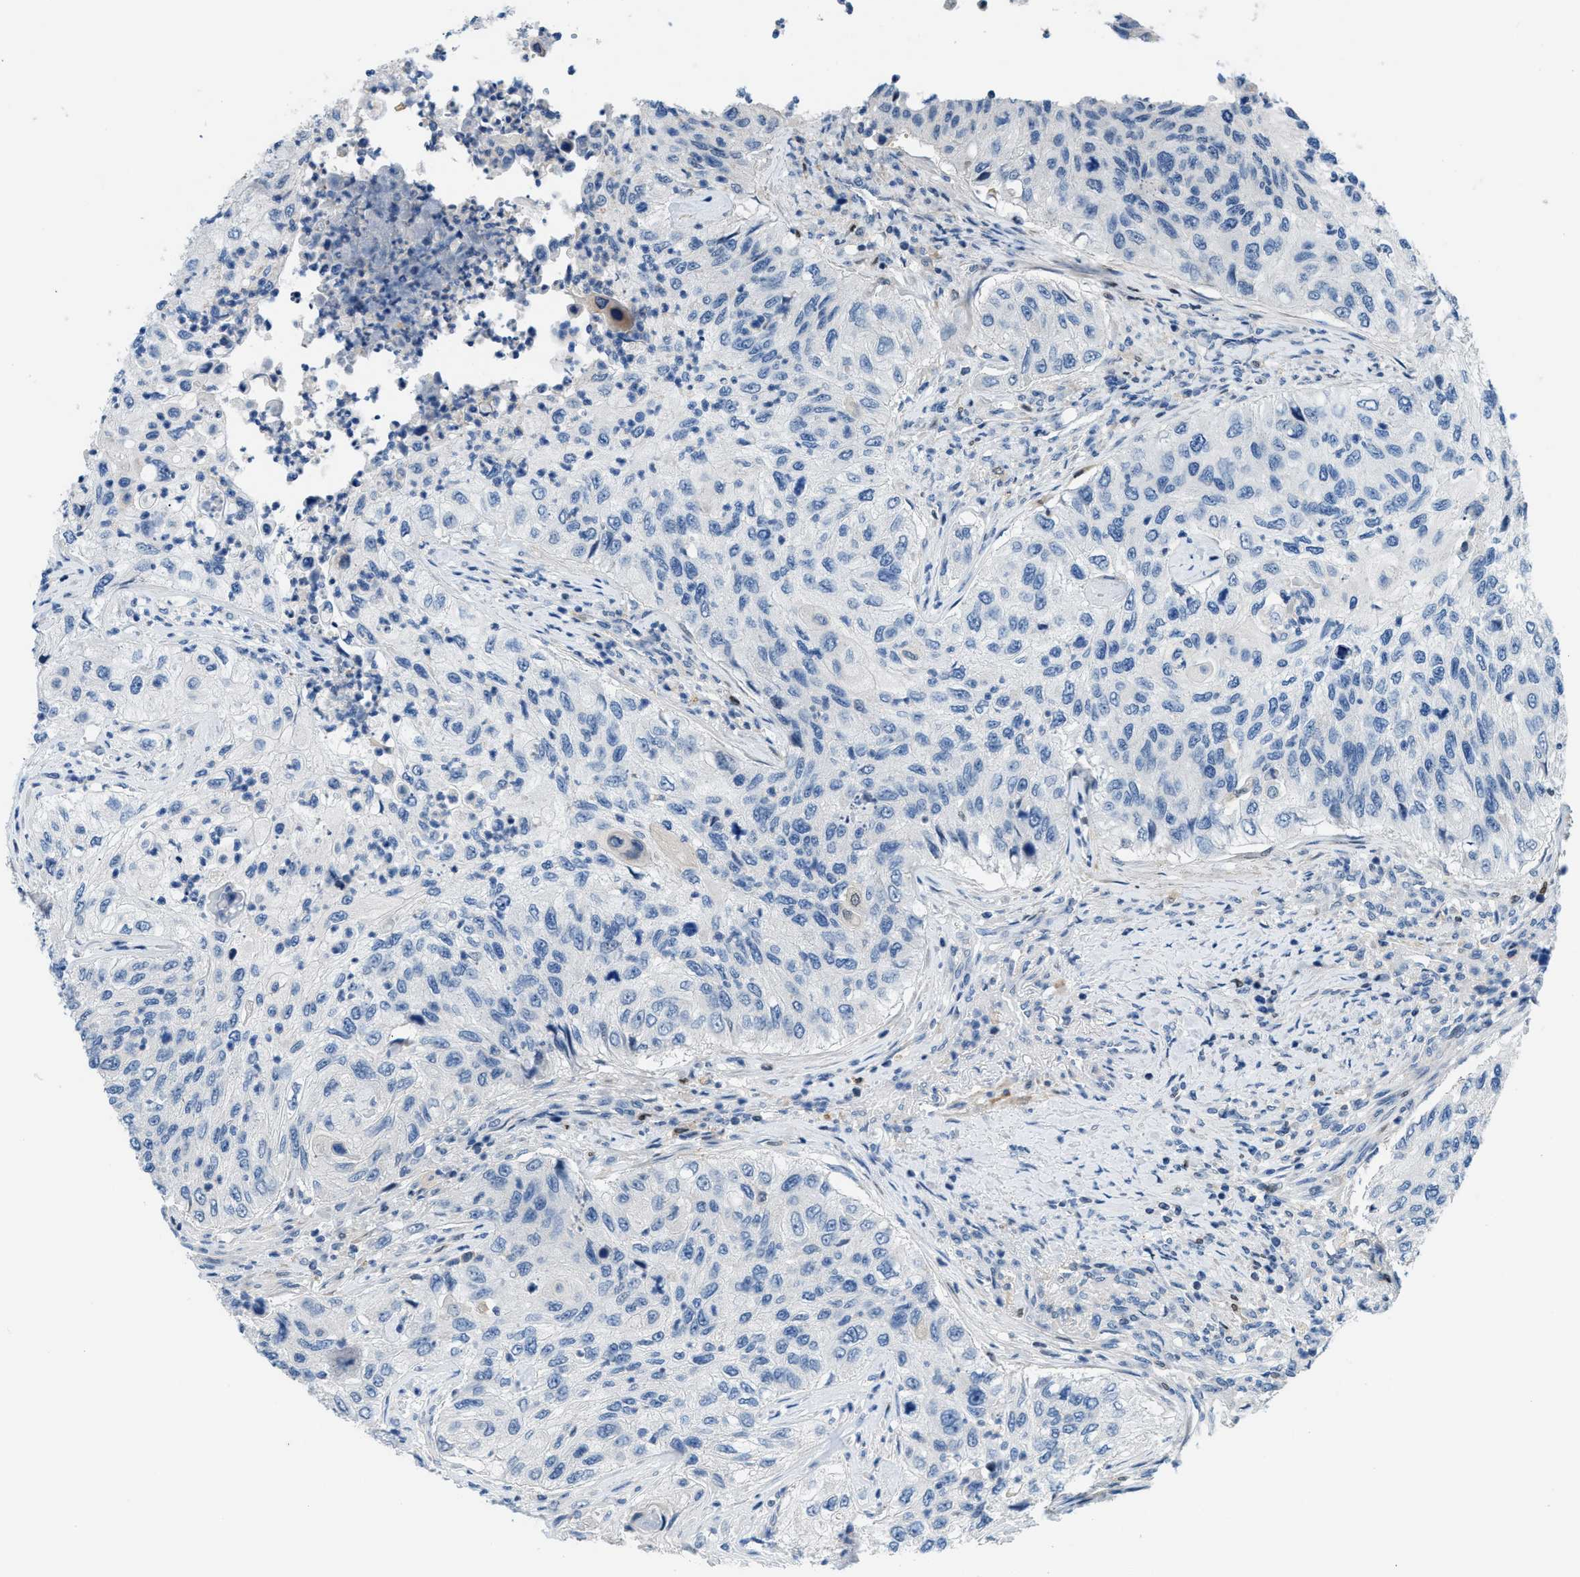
{"staining": {"intensity": "negative", "quantity": "none", "location": "none"}, "tissue": "urothelial cancer", "cell_type": "Tumor cells", "image_type": "cancer", "snomed": [{"axis": "morphology", "description": "Urothelial carcinoma, High grade"}, {"axis": "topography", "description": "Urinary bladder"}], "caption": "This is an IHC micrograph of high-grade urothelial carcinoma. There is no expression in tumor cells.", "gene": "FDCSP", "patient": {"sex": "female", "age": 60}}